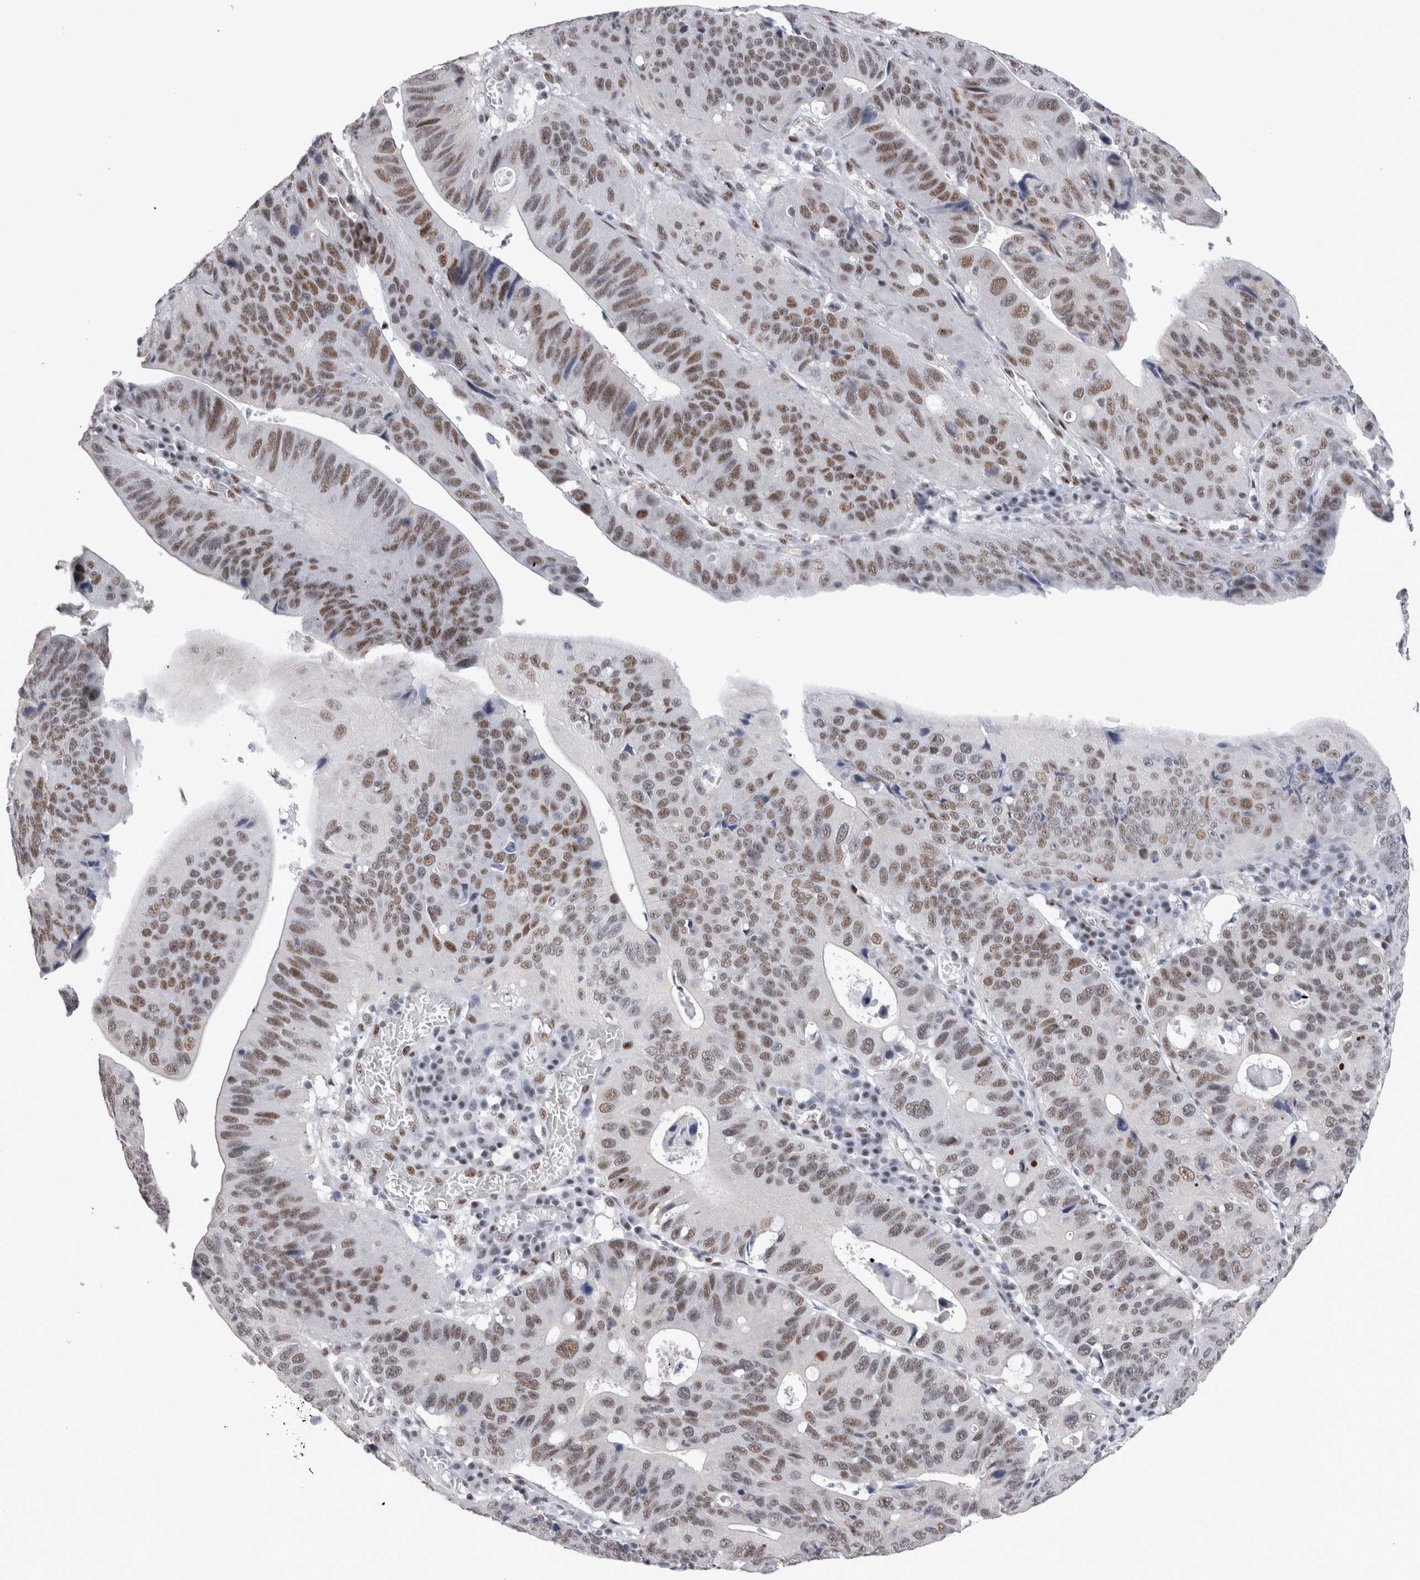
{"staining": {"intensity": "moderate", "quantity": ">75%", "location": "nuclear"}, "tissue": "stomach cancer", "cell_type": "Tumor cells", "image_type": "cancer", "snomed": [{"axis": "morphology", "description": "Adenocarcinoma, NOS"}, {"axis": "topography", "description": "Stomach"}], "caption": "Human adenocarcinoma (stomach) stained for a protein (brown) shows moderate nuclear positive expression in approximately >75% of tumor cells.", "gene": "RBM6", "patient": {"sex": "male", "age": 59}}